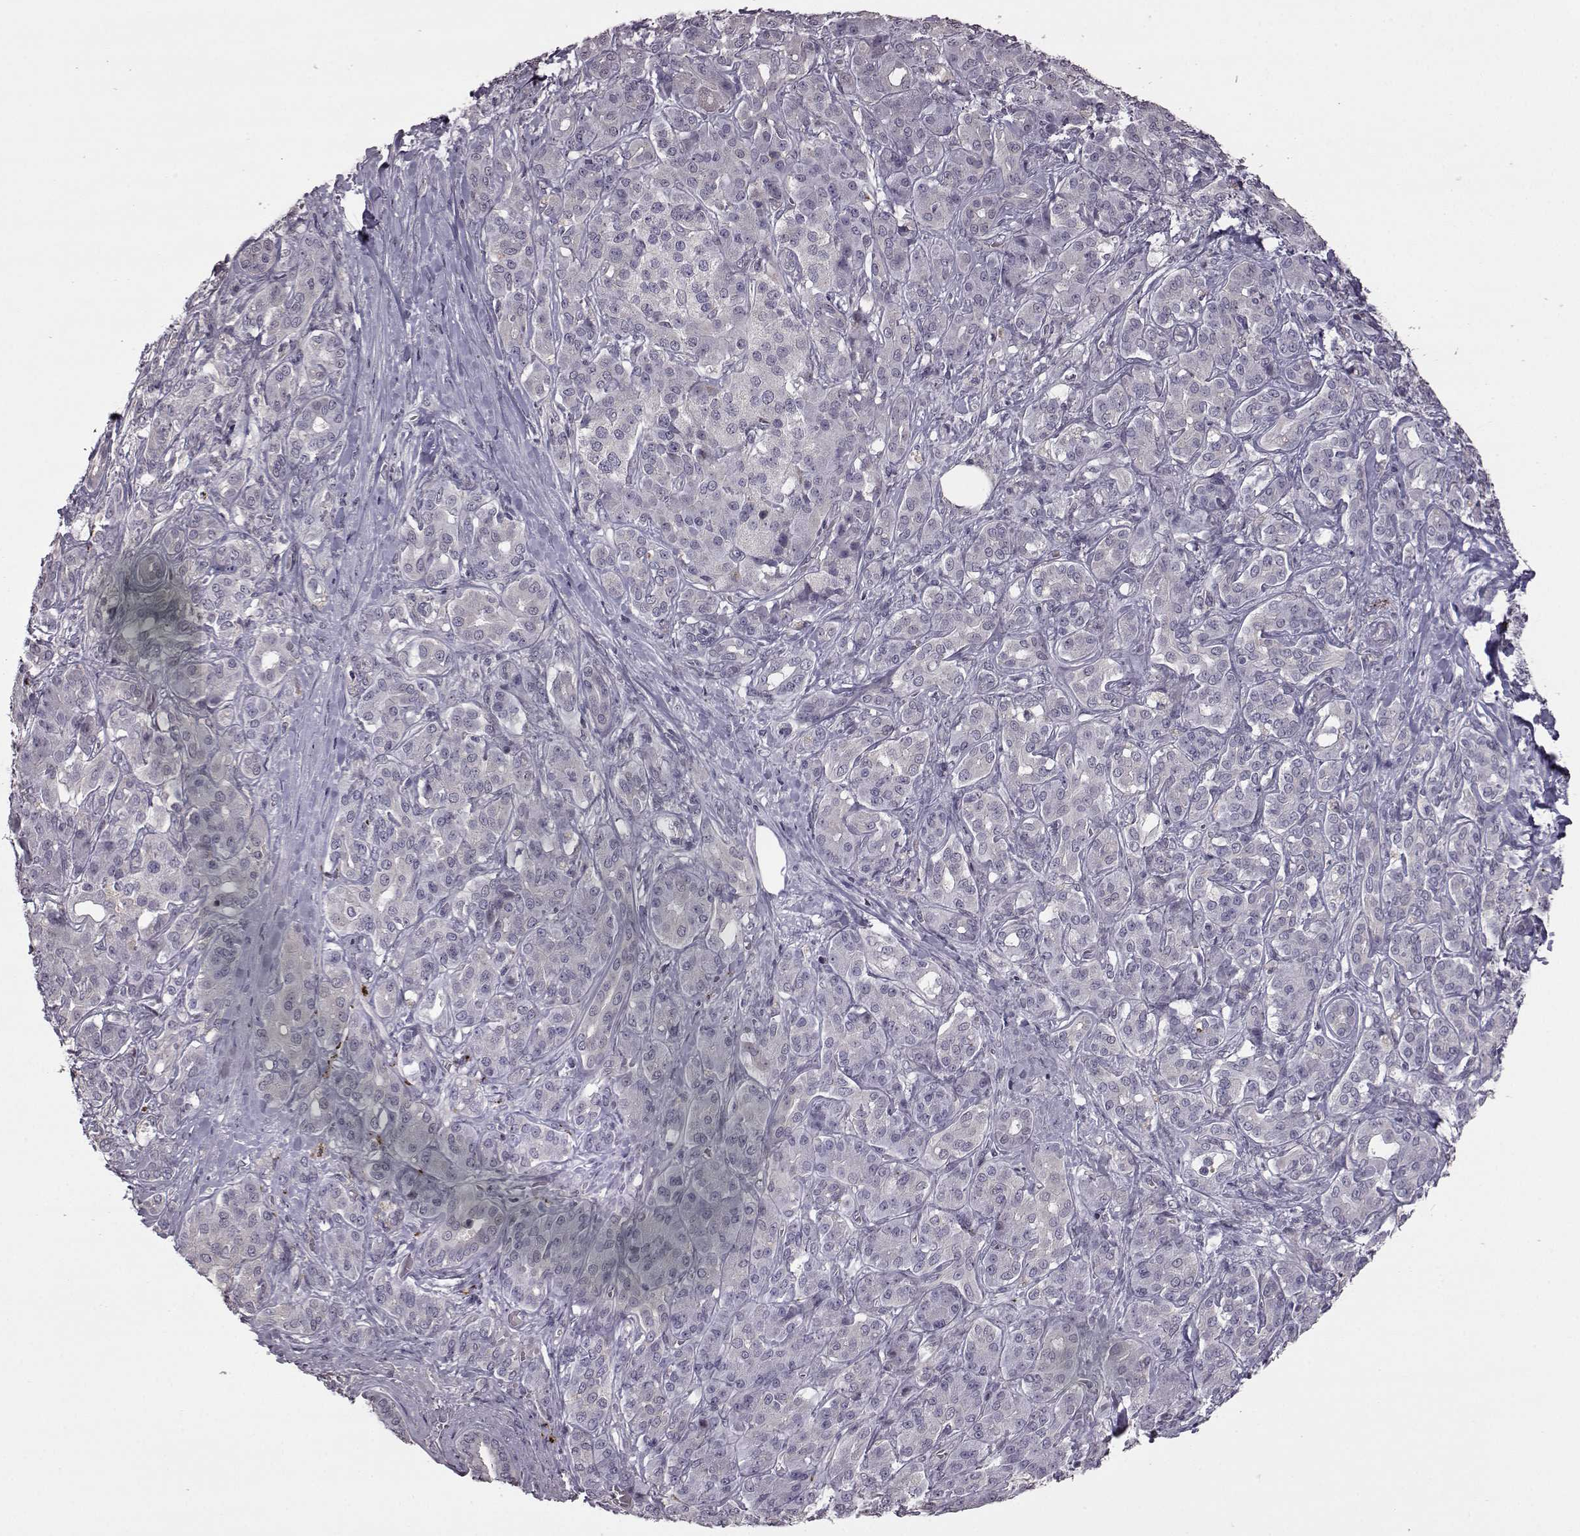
{"staining": {"intensity": "negative", "quantity": "none", "location": "none"}, "tissue": "pancreatic cancer", "cell_type": "Tumor cells", "image_type": "cancer", "snomed": [{"axis": "morphology", "description": "Normal tissue, NOS"}, {"axis": "morphology", "description": "Inflammation, NOS"}, {"axis": "morphology", "description": "Adenocarcinoma, NOS"}, {"axis": "topography", "description": "Pancreas"}], "caption": "An image of human adenocarcinoma (pancreatic) is negative for staining in tumor cells.", "gene": "GAL", "patient": {"sex": "male", "age": 57}}